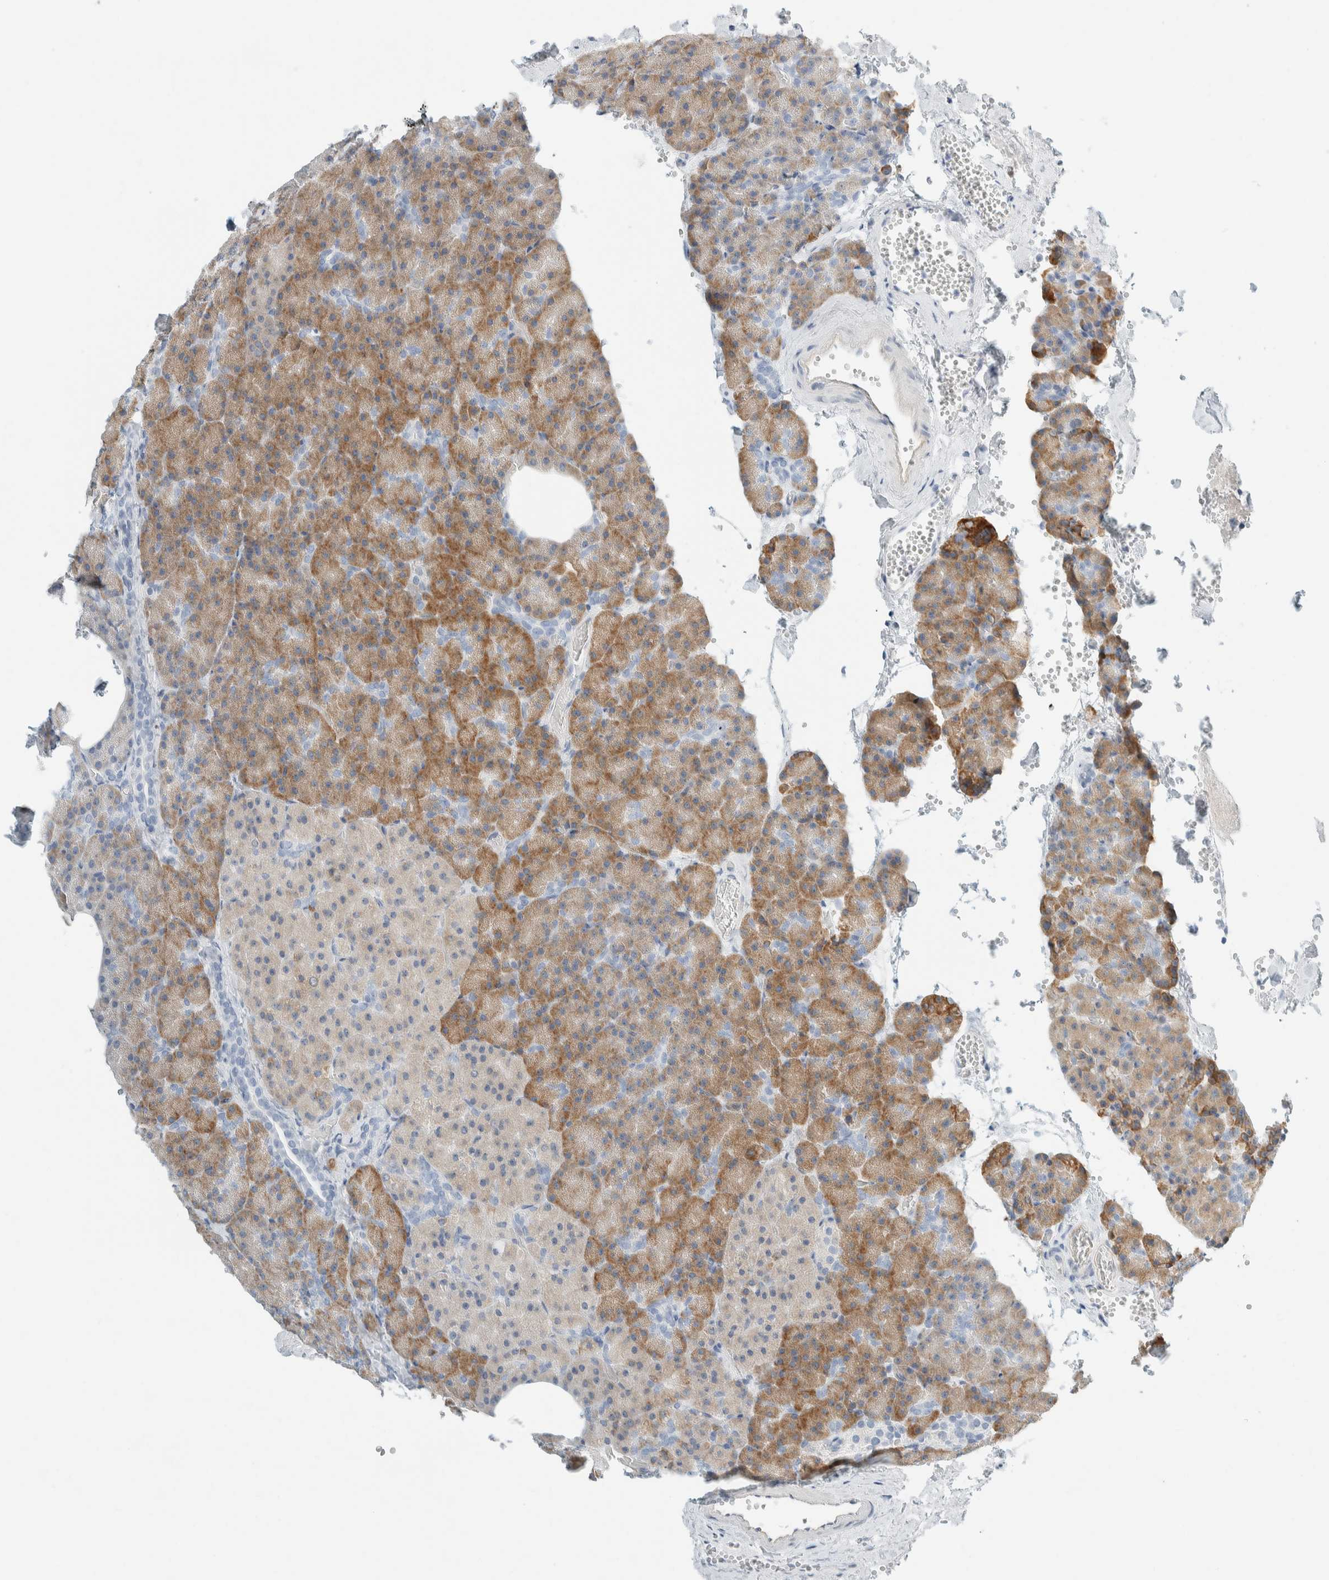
{"staining": {"intensity": "moderate", "quantity": ">75%", "location": "cytoplasmic/membranous"}, "tissue": "pancreas", "cell_type": "Exocrine glandular cells", "image_type": "normal", "snomed": [{"axis": "morphology", "description": "Normal tissue, NOS"}, {"axis": "morphology", "description": "Carcinoid, malignant, NOS"}, {"axis": "topography", "description": "Pancreas"}], "caption": "This histopathology image displays immunohistochemistry (IHC) staining of unremarkable pancreas, with medium moderate cytoplasmic/membranous expression in about >75% of exocrine glandular cells.", "gene": "ARHGAP27", "patient": {"sex": "female", "age": 35}}